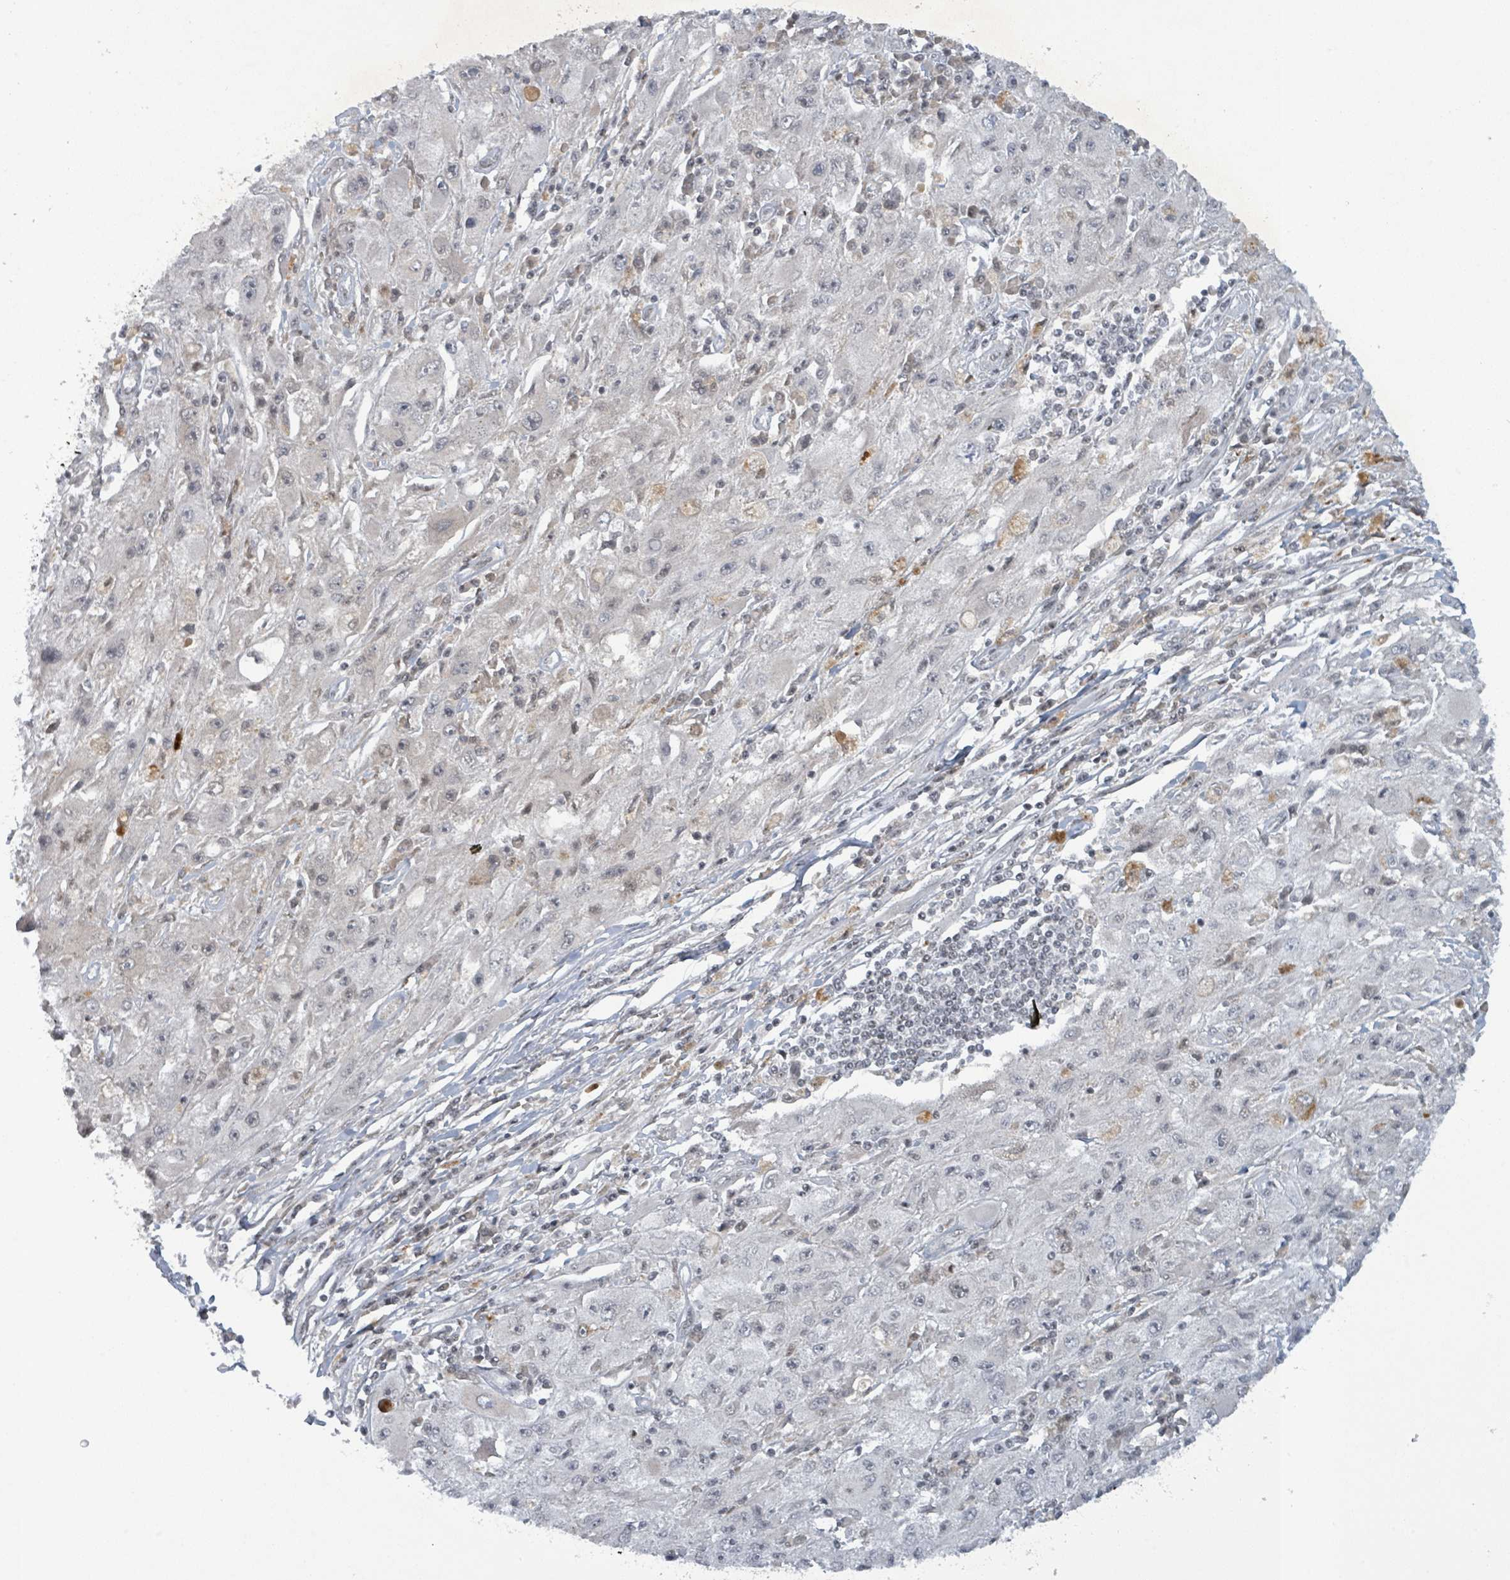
{"staining": {"intensity": "negative", "quantity": "none", "location": "none"}, "tissue": "melanoma", "cell_type": "Tumor cells", "image_type": "cancer", "snomed": [{"axis": "morphology", "description": "Malignant melanoma, Metastatic site"}, {"axis": "topography", "description": "Skin"}], "caption": "This is an IHC micrograph of human melanoma. There is no expression in tumor cells.", "gene": "BANP", "patient": {"sex": "male", "age": 53}}